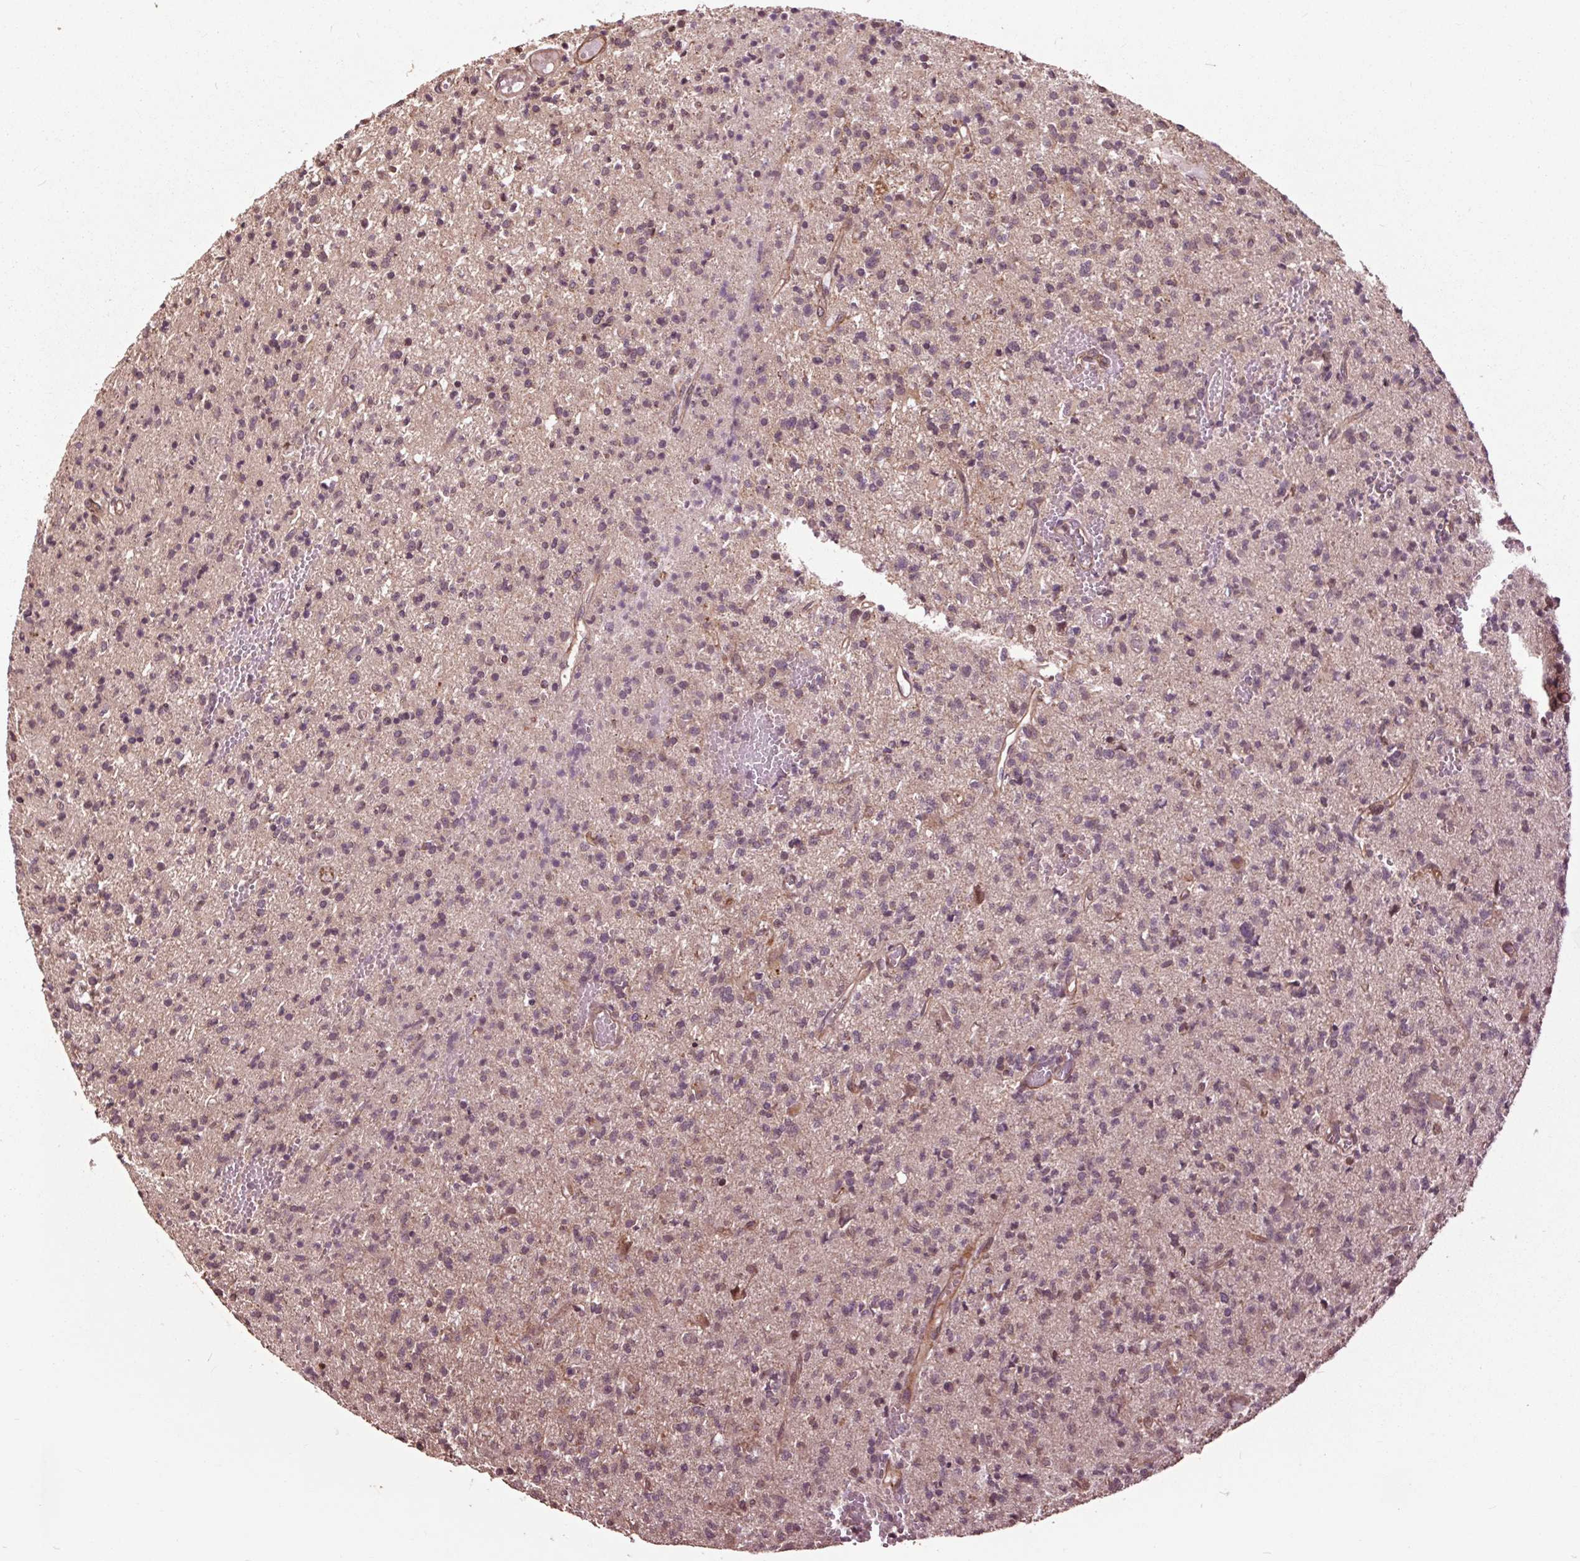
{"staining": {"intensity": "negative", "quantity": "none", "location": "none"}, "tissue": "glioma", "cell_type": "Tumor cells", "image_type": "cancer", "snomed": [{"axis": "morphology", "description": "Glioma, malignant, Low grade"}, {"axis": "topography", "description": "Brain"}], "caption": "Tumor cells are negative for protein expression in human glioma.", "gene": "CEP95", "patient": {"sex": "male", "age": 64}}